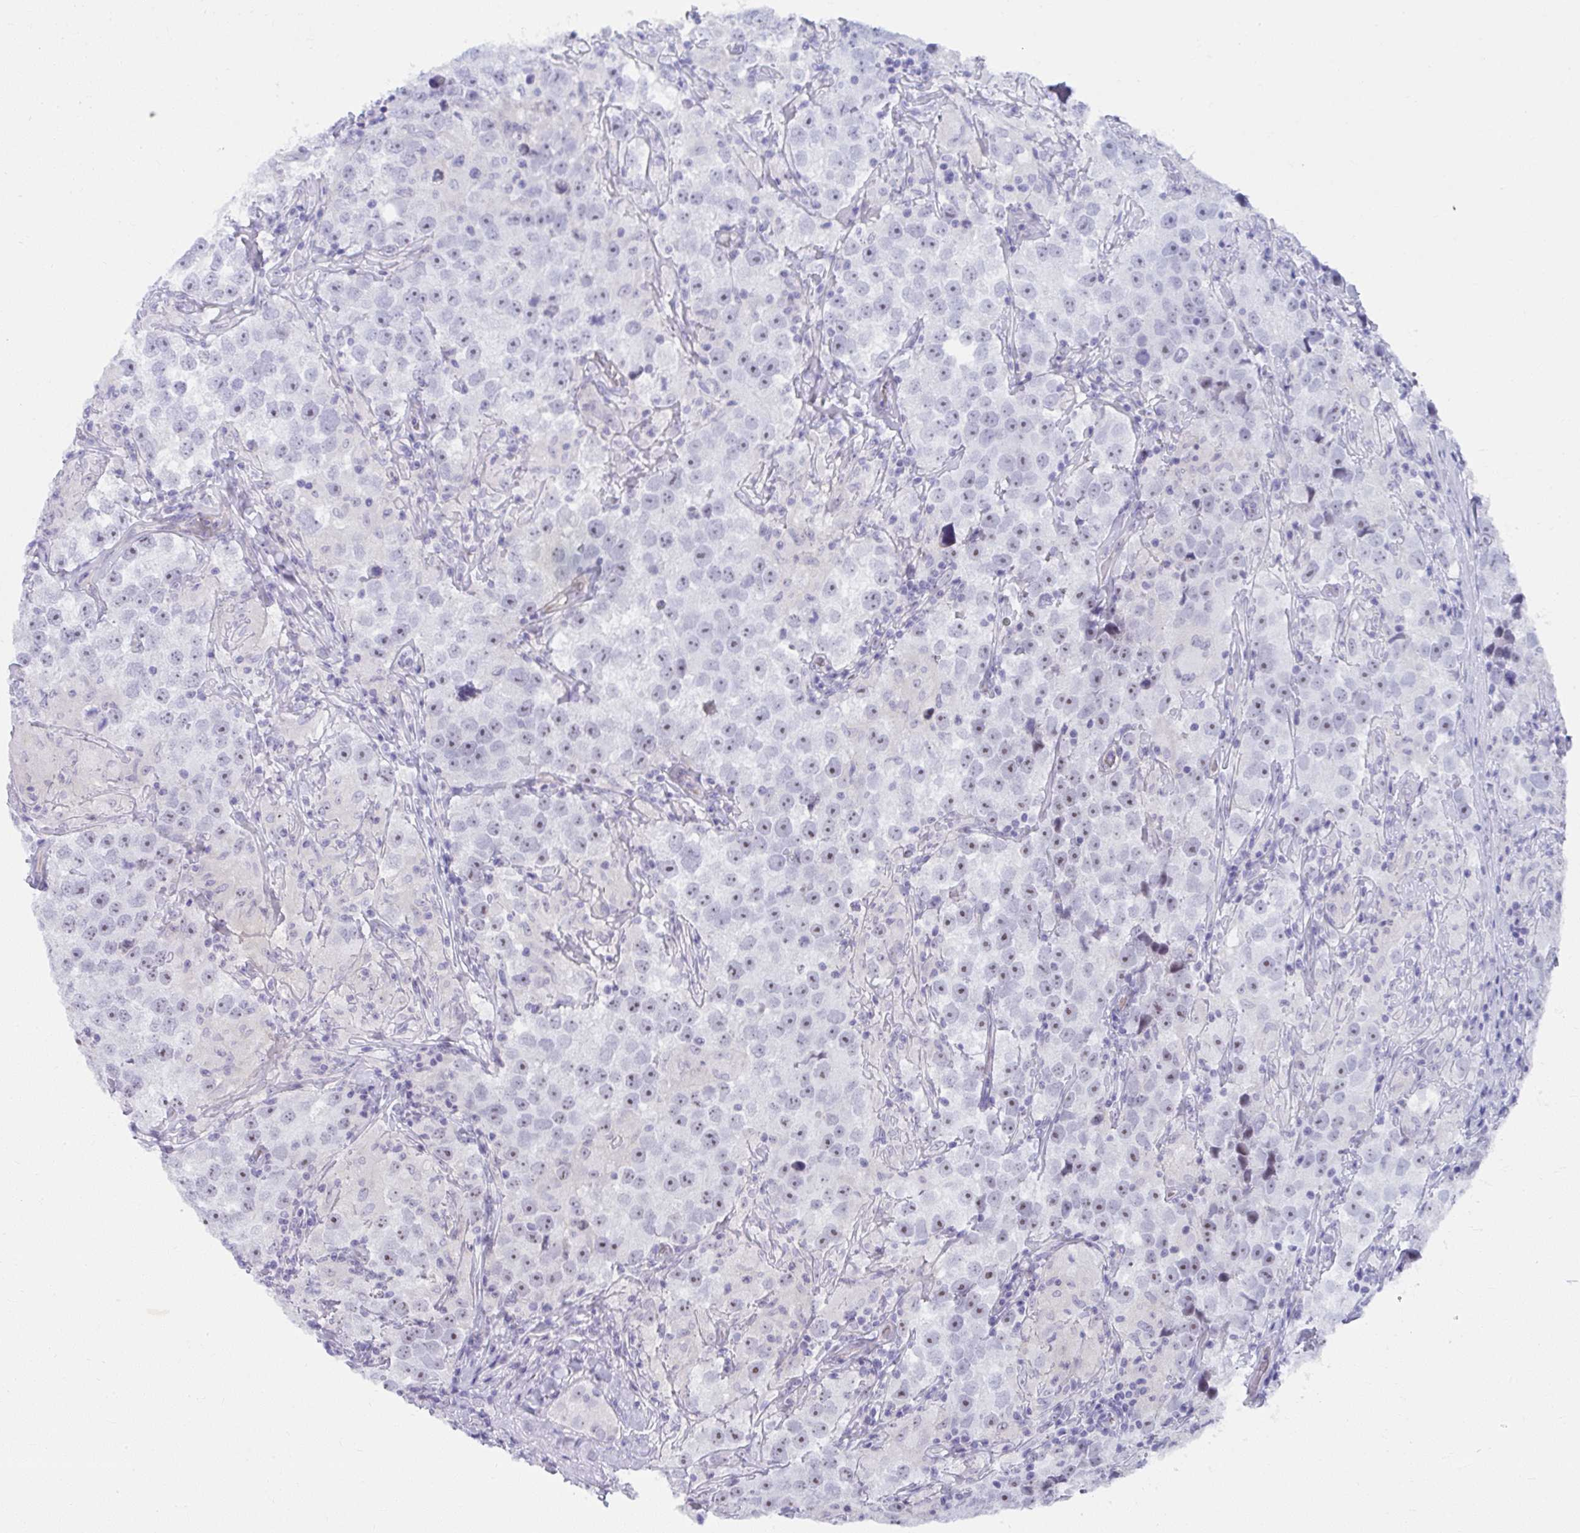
{"staining": {"intensity": "negative", "quantity": "none", "location": "none"}, "tissue": "testis cancer", "cell_type": "Tumor cells", "image_type": "cancer", "snomed": [{"axis": "morphology", "description": "Seminoma, NOS"}, {"axis": "topography", "description": "Testis"}], "caption": "Immunohistochemistry (IHC) image of neoplastic tissue: human testis seminoma stained with DAB (3,3'-diaminobenzidine) shows no significant protein expression in tumor cells.", "gene": "MUS81", "patient": {"sex": "male", "age": 46}}